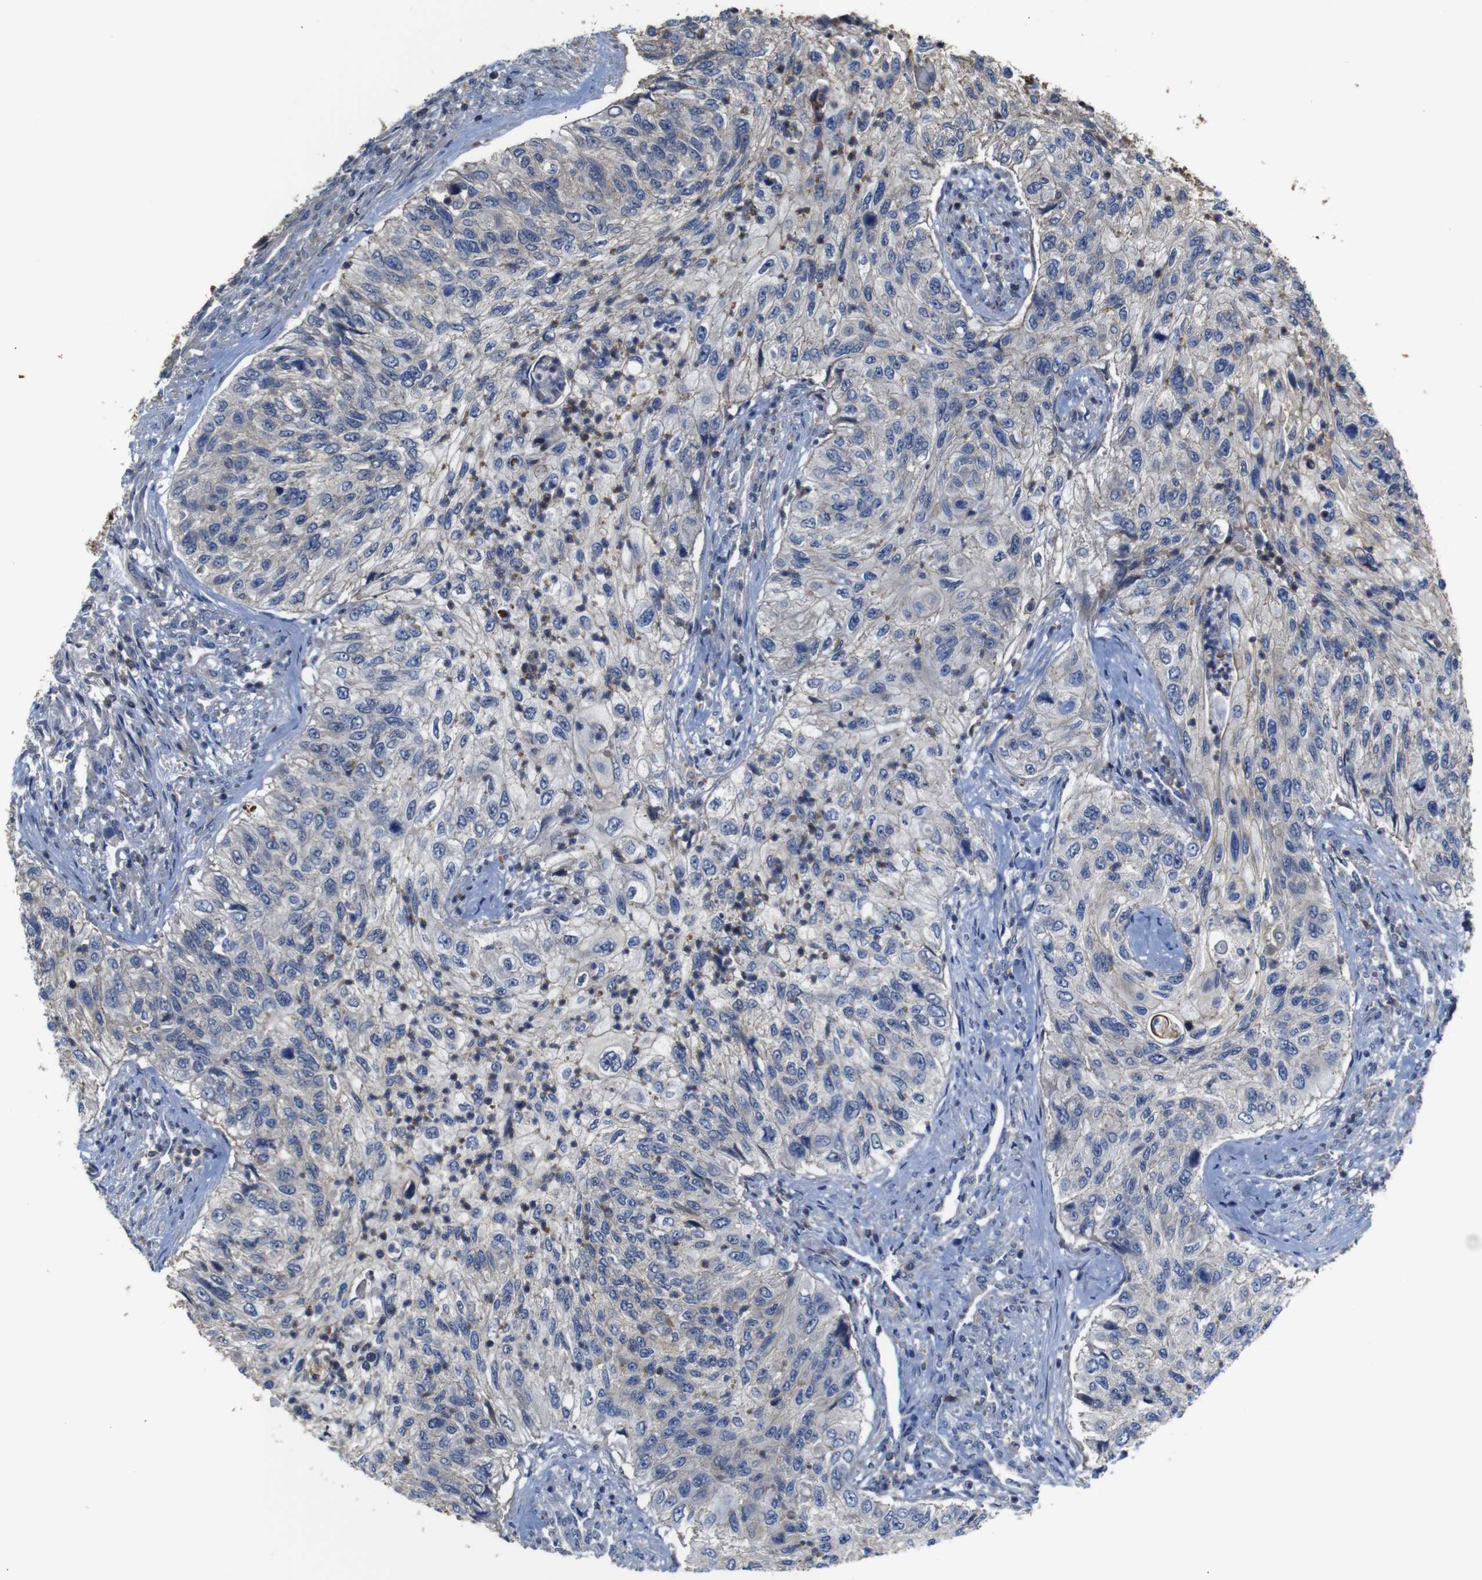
{"staining": {"intensity": "negative", "quantity": "none", "location": "none"}, "tissue": "urothelial cancer", "cell_type": "Tumor cells", "image_type": "cancer", "snomed": [{"axis": "morphology", "description": "Urothelial carcinoma, High grade"}, {"axis": "topography", "description": "Urinary bladder"}], "caption": "A micrograph of urothelial cancer stained for a protein shows no brown staining in tumor cells.", "gene": "BRWD3", "patient": {"sex": "female", "age": 60}}